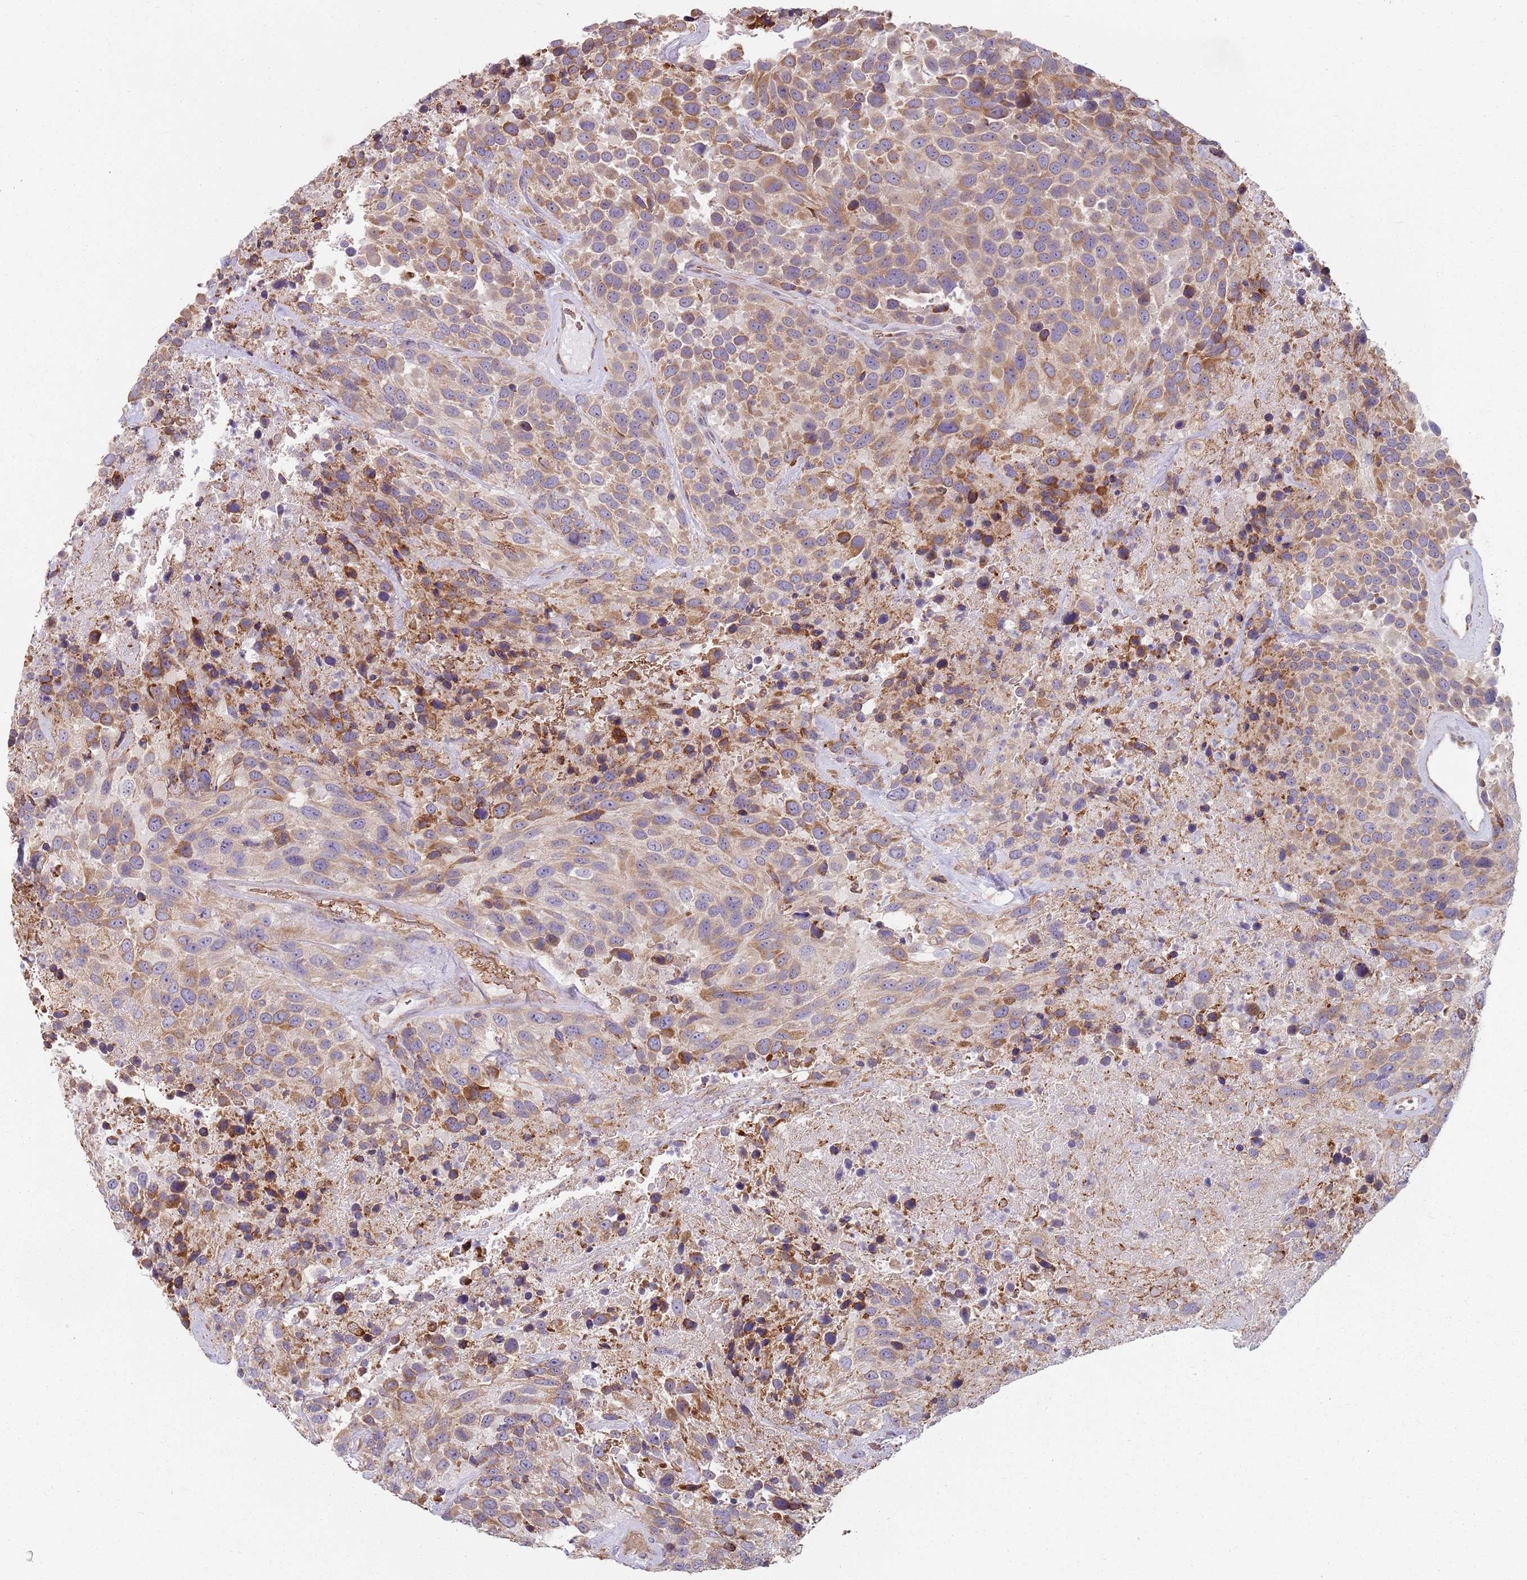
{"staining": {"intensity": "moderate", "quantity": "25%-75%", "location": "cytoplasmic/membranous"}, "tissue": "urothelial cancer", "cell_type": "Tumor cells", "image_type": "cancer", "snomed": [{"axis": "morphology", "description": "Urothelial carcinoma, High grade"}, {"axis": "topography", "description": "Urinary bladder"}], "caption": "This is a photomicrograph of immunohistochemistry staining of urothelial cancer, which shows moderate expression in the cytoplasmic/membranous of tumor cells.", "gene": "SPATA2", "patient": {"sex": "female", "age": 70}}